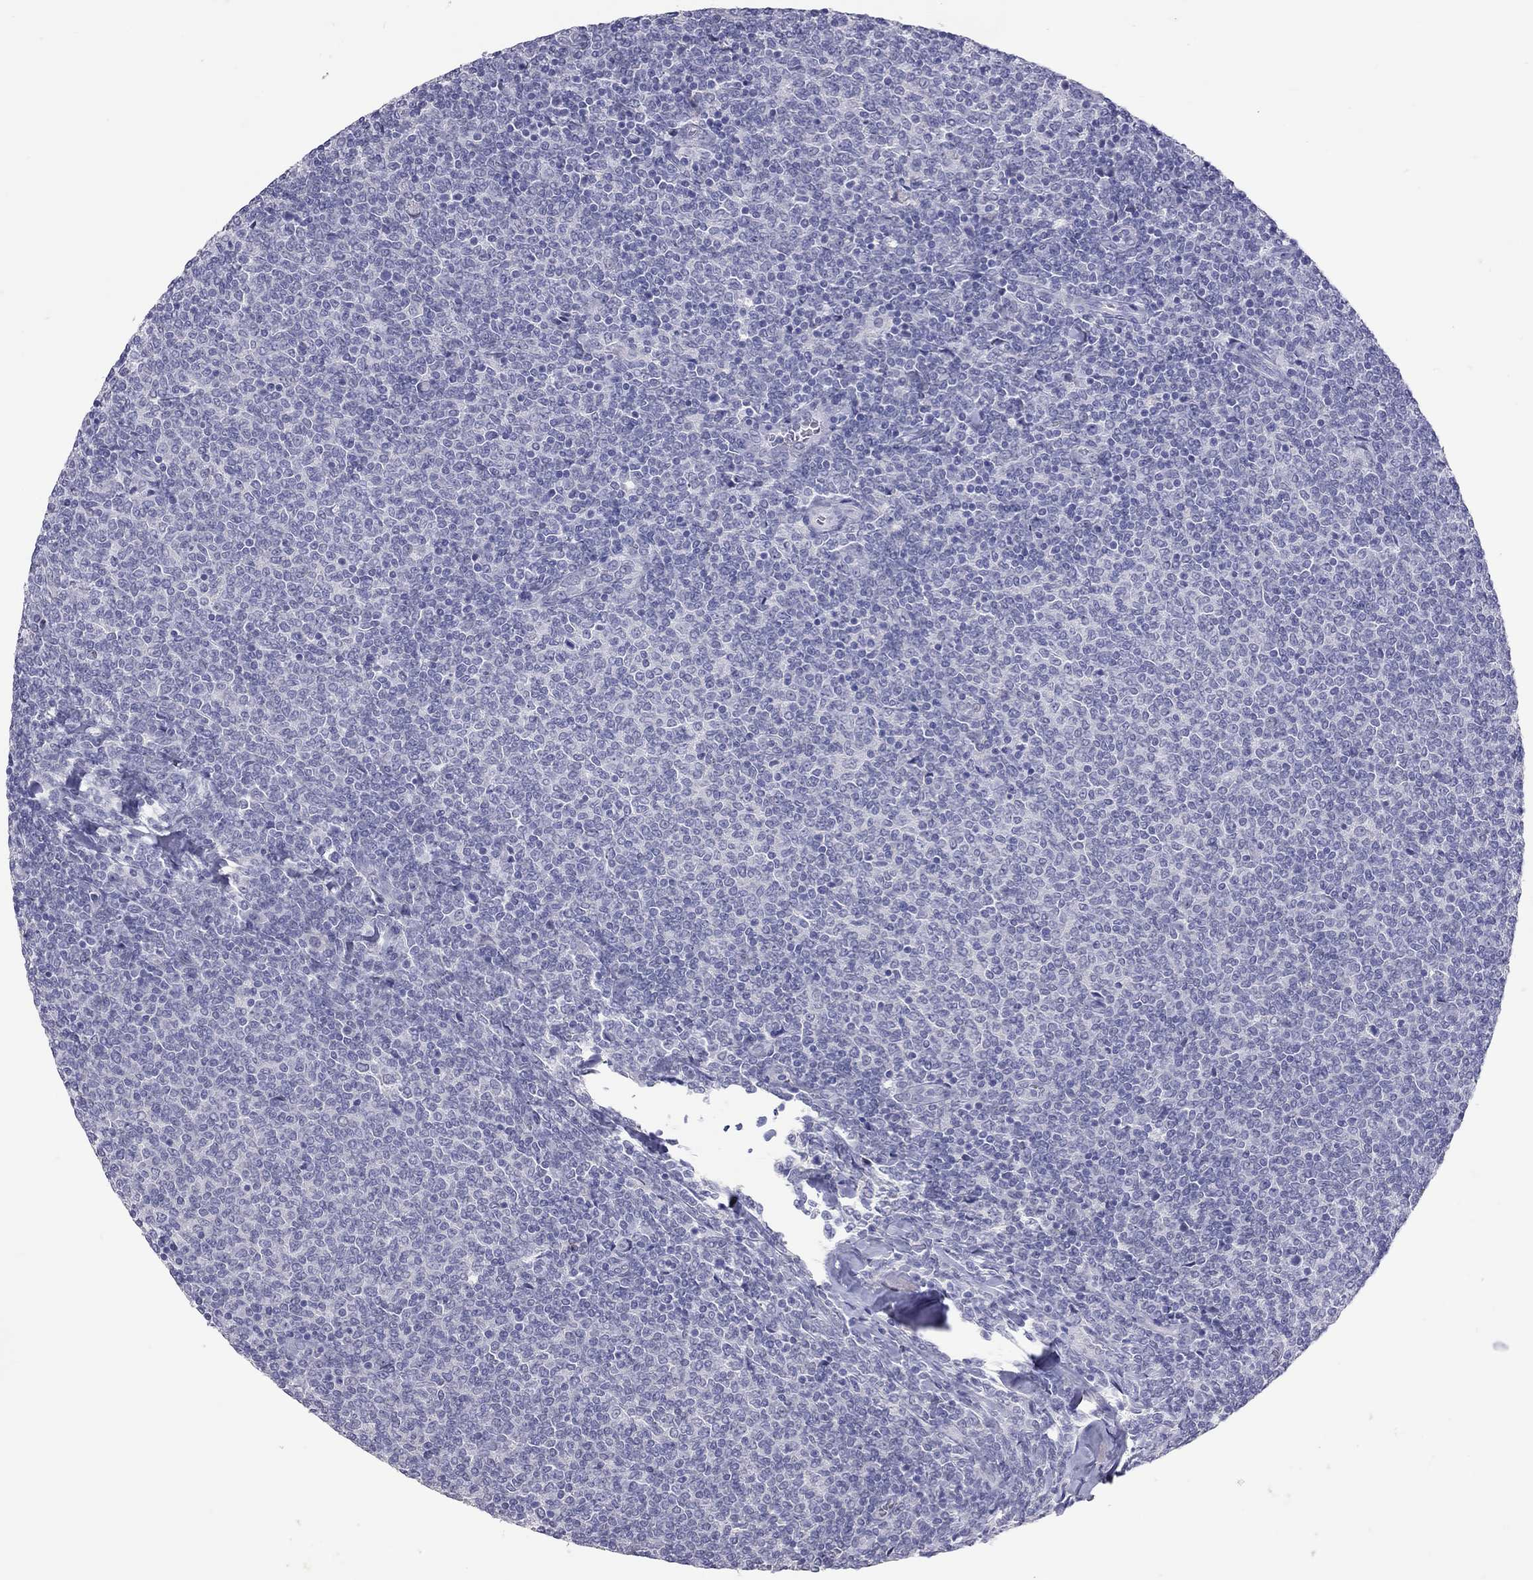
{"staining": {"intensity": "negative", "quantity": "none", "location": "none"}, "tissue": "lymphoma", "cell_type": "Tumor cells", "image_type": "cancer", "snomed": [{"axis": "morphology", "description": "Malignant lymphoma, non-Hodgkin's type, Low grade"}, {"axis": "topography", "description": "Lymph node"}], "caption": "Immunohistochemistry (IHC) histopathology image of lymphoma stained for a protein (brown), which demonstrates no staining in tumor cells.", "gene": "MUC16", "patient": {"sex": "male", "age": 52}}